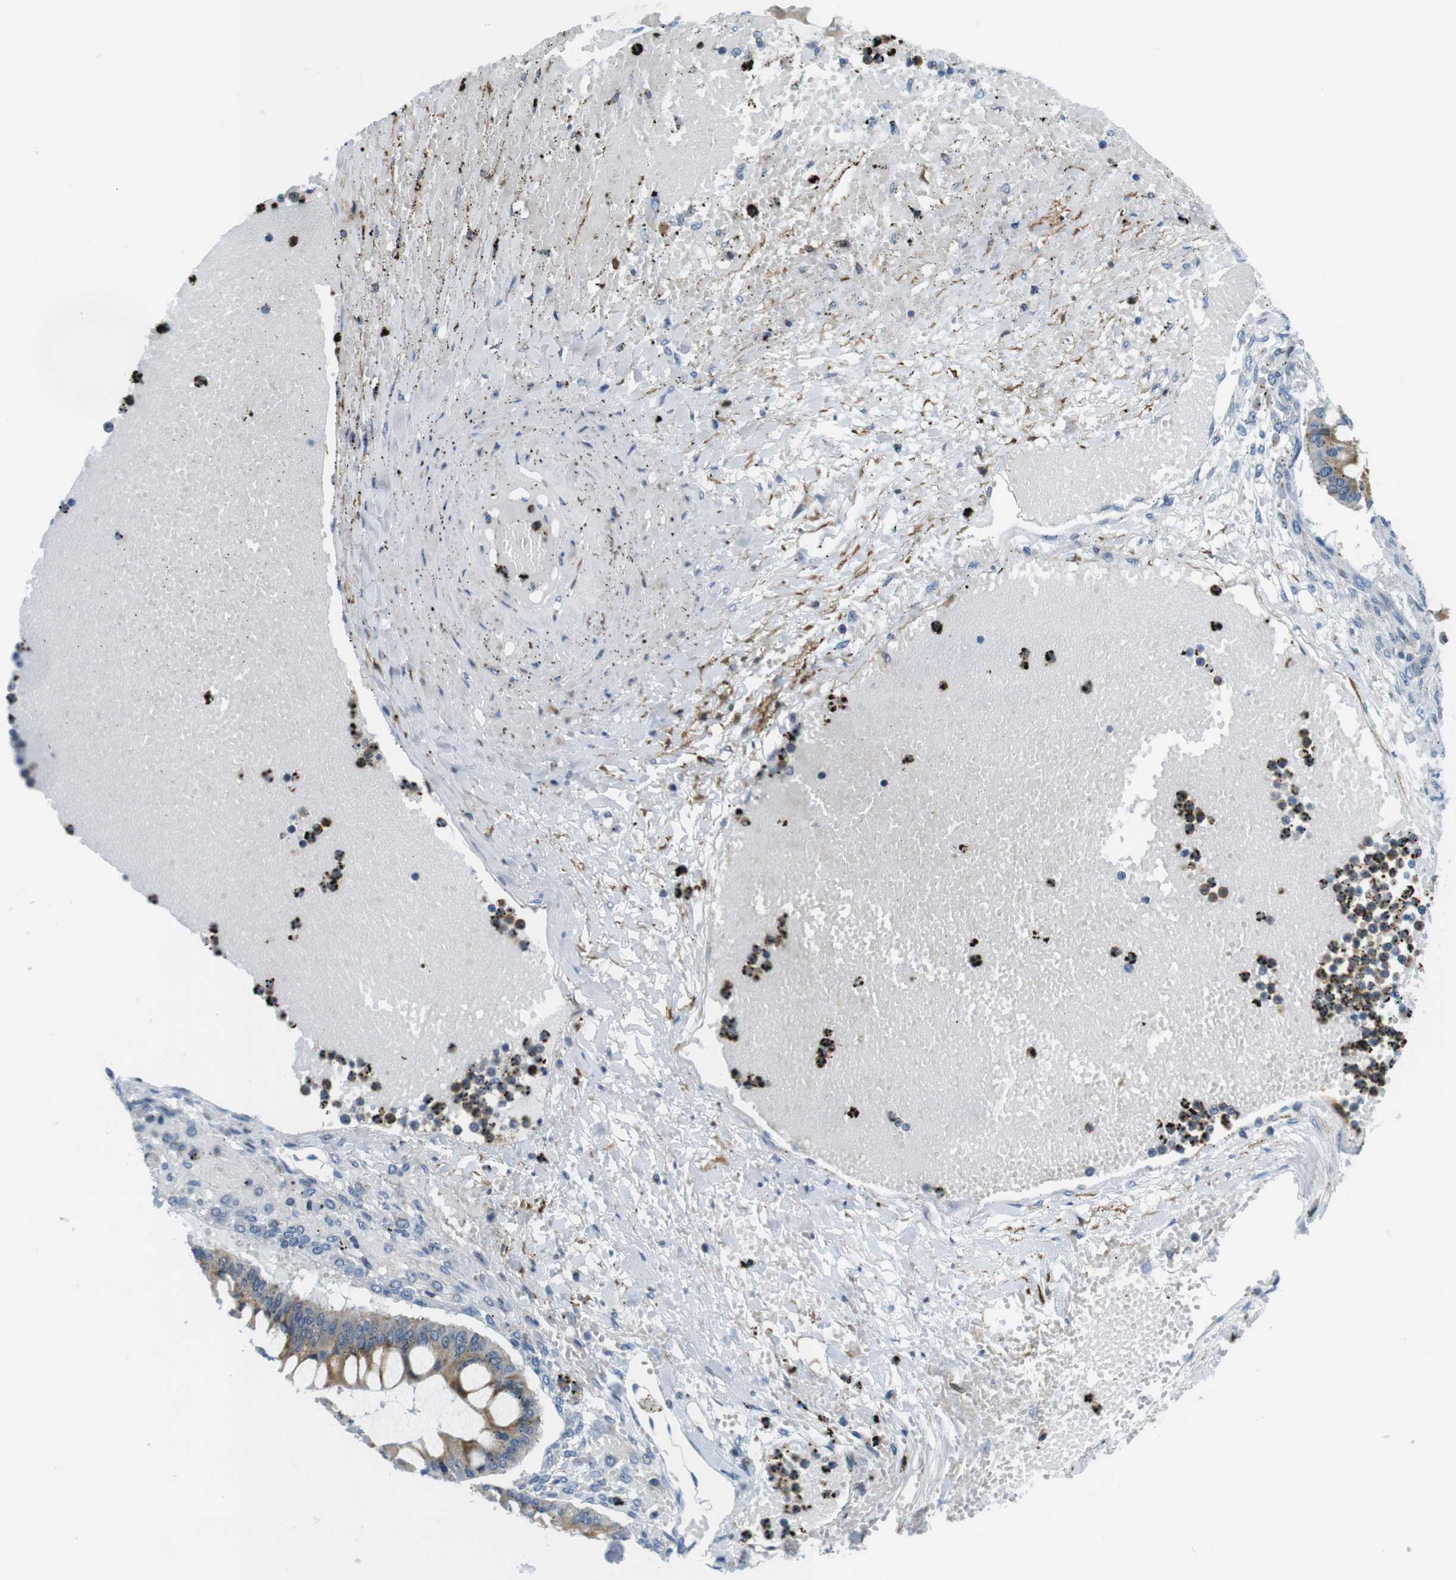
{"staining": {"intensity": "moderate", "quantity": ">75%", "location": "cytoplasmic/membranous"}, "tissue": "ovarian cancer", "cell_type": "Tumor cells", "image_type": "cancer", "snomed": [{"axis": "morphology", "description": "Cystadenocarcinoma, mucinous, NOS"}, {"axis": "topography", "description": "Ovary"}], "caption": "Protein analysis of mucinous cystadenocarcinoma (ovarian) tissue exhibits moderate cytoplasmic/membranous expression in approximately >75% of tumor cells.", "gene": "ZDHHC3", "patient": {"sex": "female", "age": 73}}